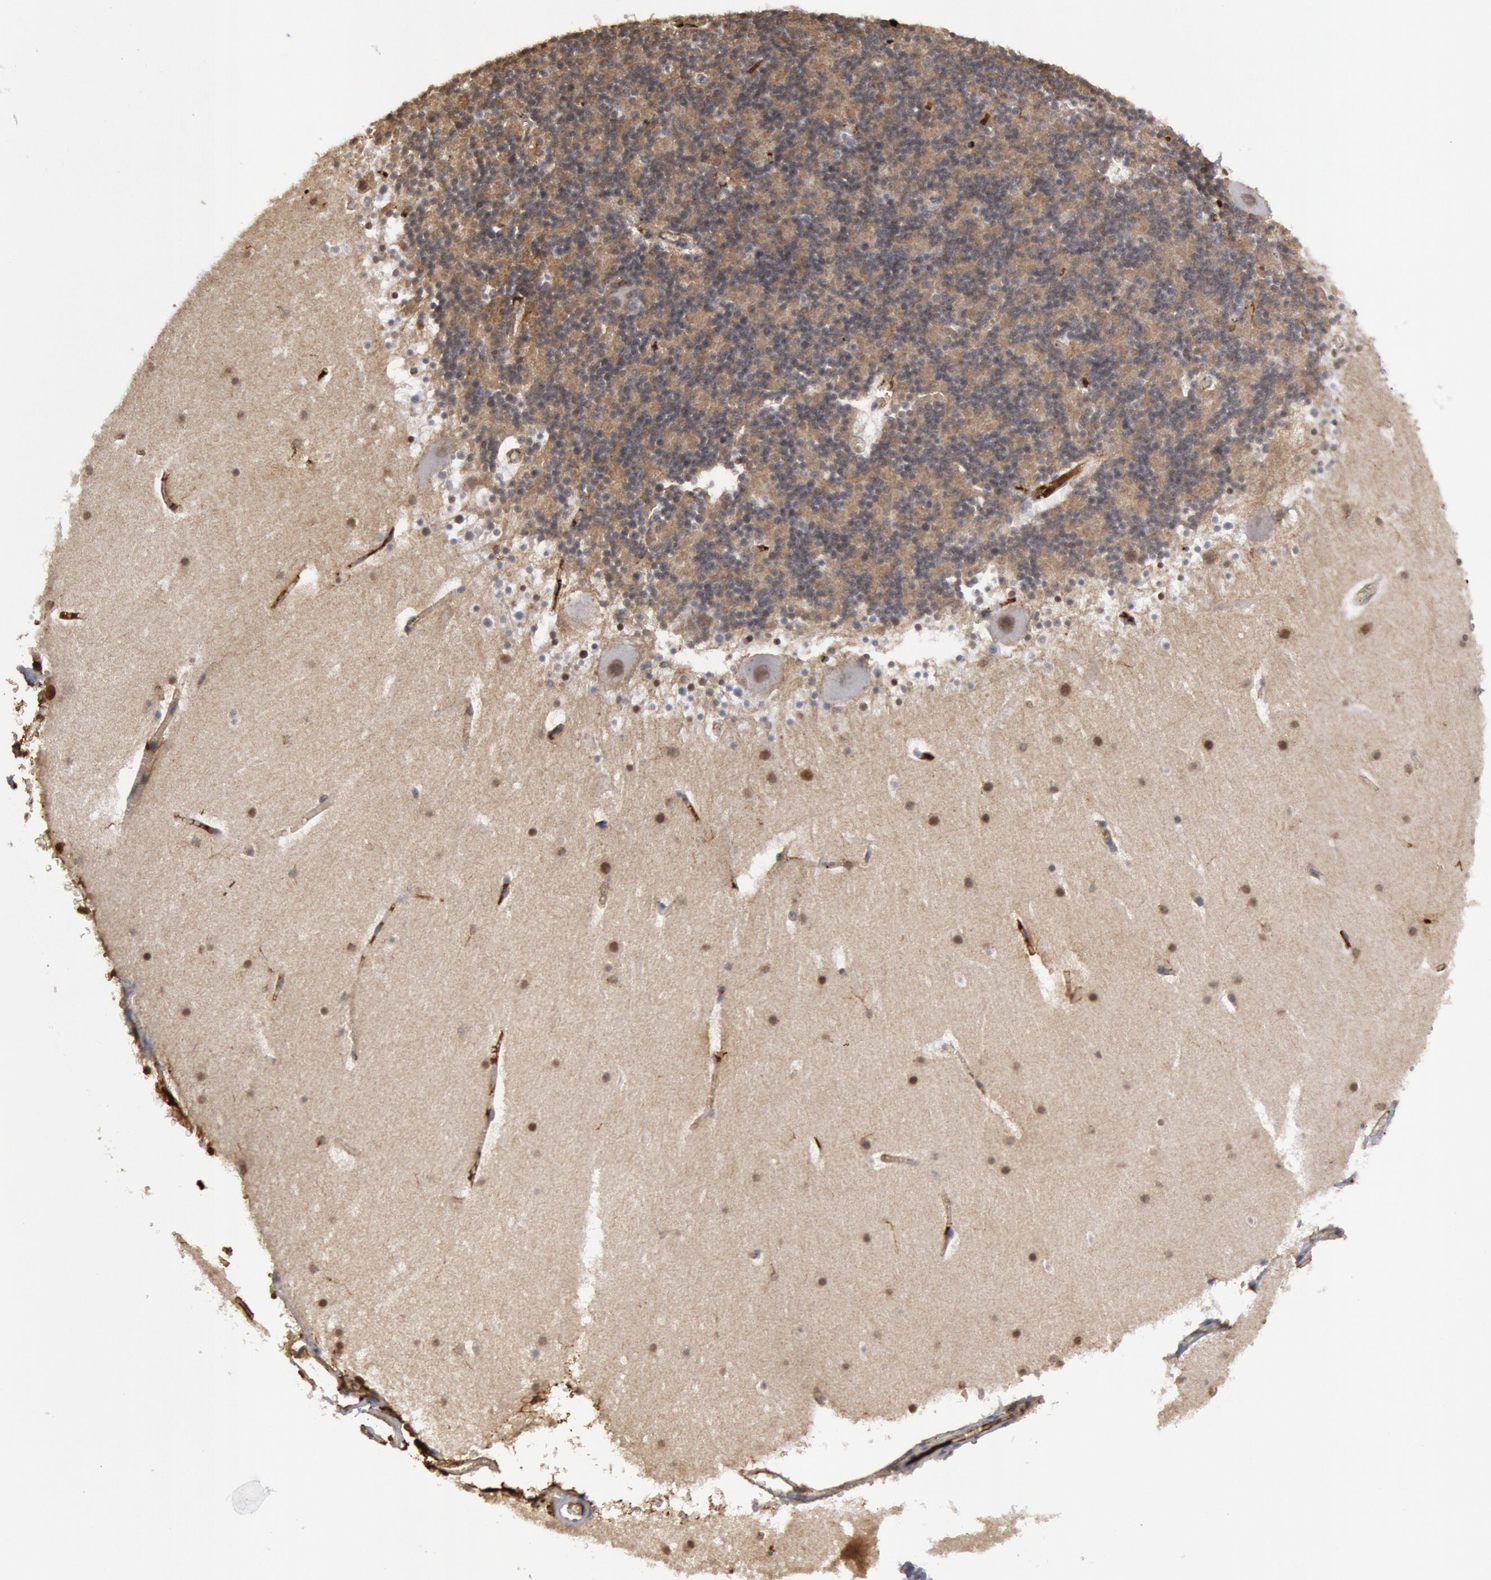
{"staining": {"intensity": "weak", "quantity": ">75%", "location": "cytoplasmic/membranous"}, "tissue": "cerebellum", "cell_type": "Cells in granular layer", "image_type": "normal", "snomed": [{"axis": "morphology", "description": "Normal tissue, NOS"}, {"axis": "topography", "description": "Cerebellum"}], "caption": "This micrograph demonstrates IHC staining of normal human cerebellum, with low weak cytoplasmic/membranous positivity in about >75% of cells in granular layer.", "gene": "C1QC", "patient": {"sex": "male", "age": 45}}